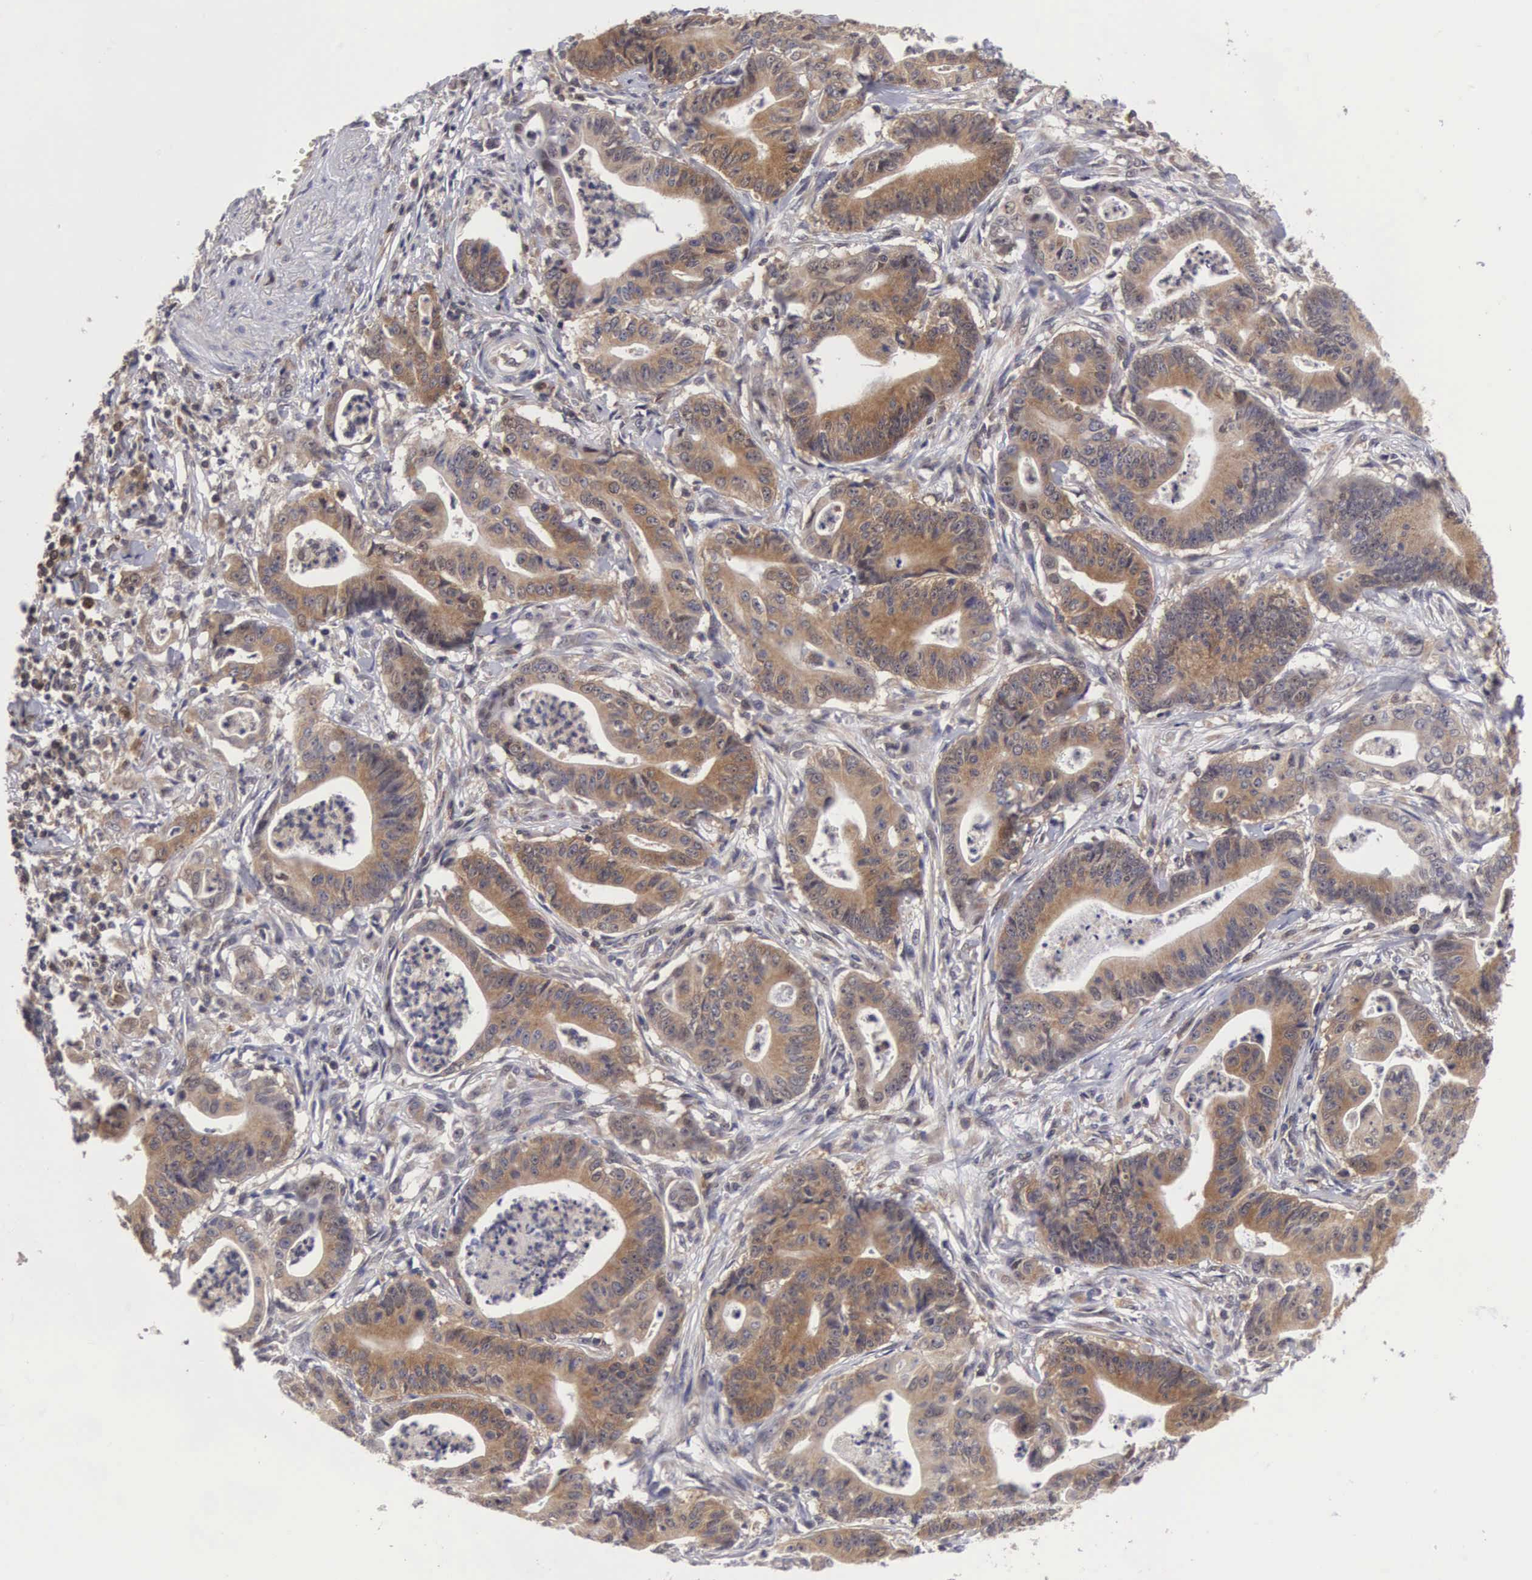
{"staining": {"intensity": "moderate", "quantity": "25%-75%", "location": "cytoplasmic/membranous"}, "tissue": "stomach cancer", "cell_type": "Tumor cells", "image_type": "cancer", "snomed": [{"axis": "morphology", "description": "Adenocarcinoma, NOS"}, {"axis": "topography", "description": "Stomach, lower"}], "caption": "Protein staining of stomach cancer tissue reveals moderate cytoplasmic/membranous expression in about 25%-75% of tumor cells.", "gene": "ADSL", "patient": {"sex": "female", "age": 86}}